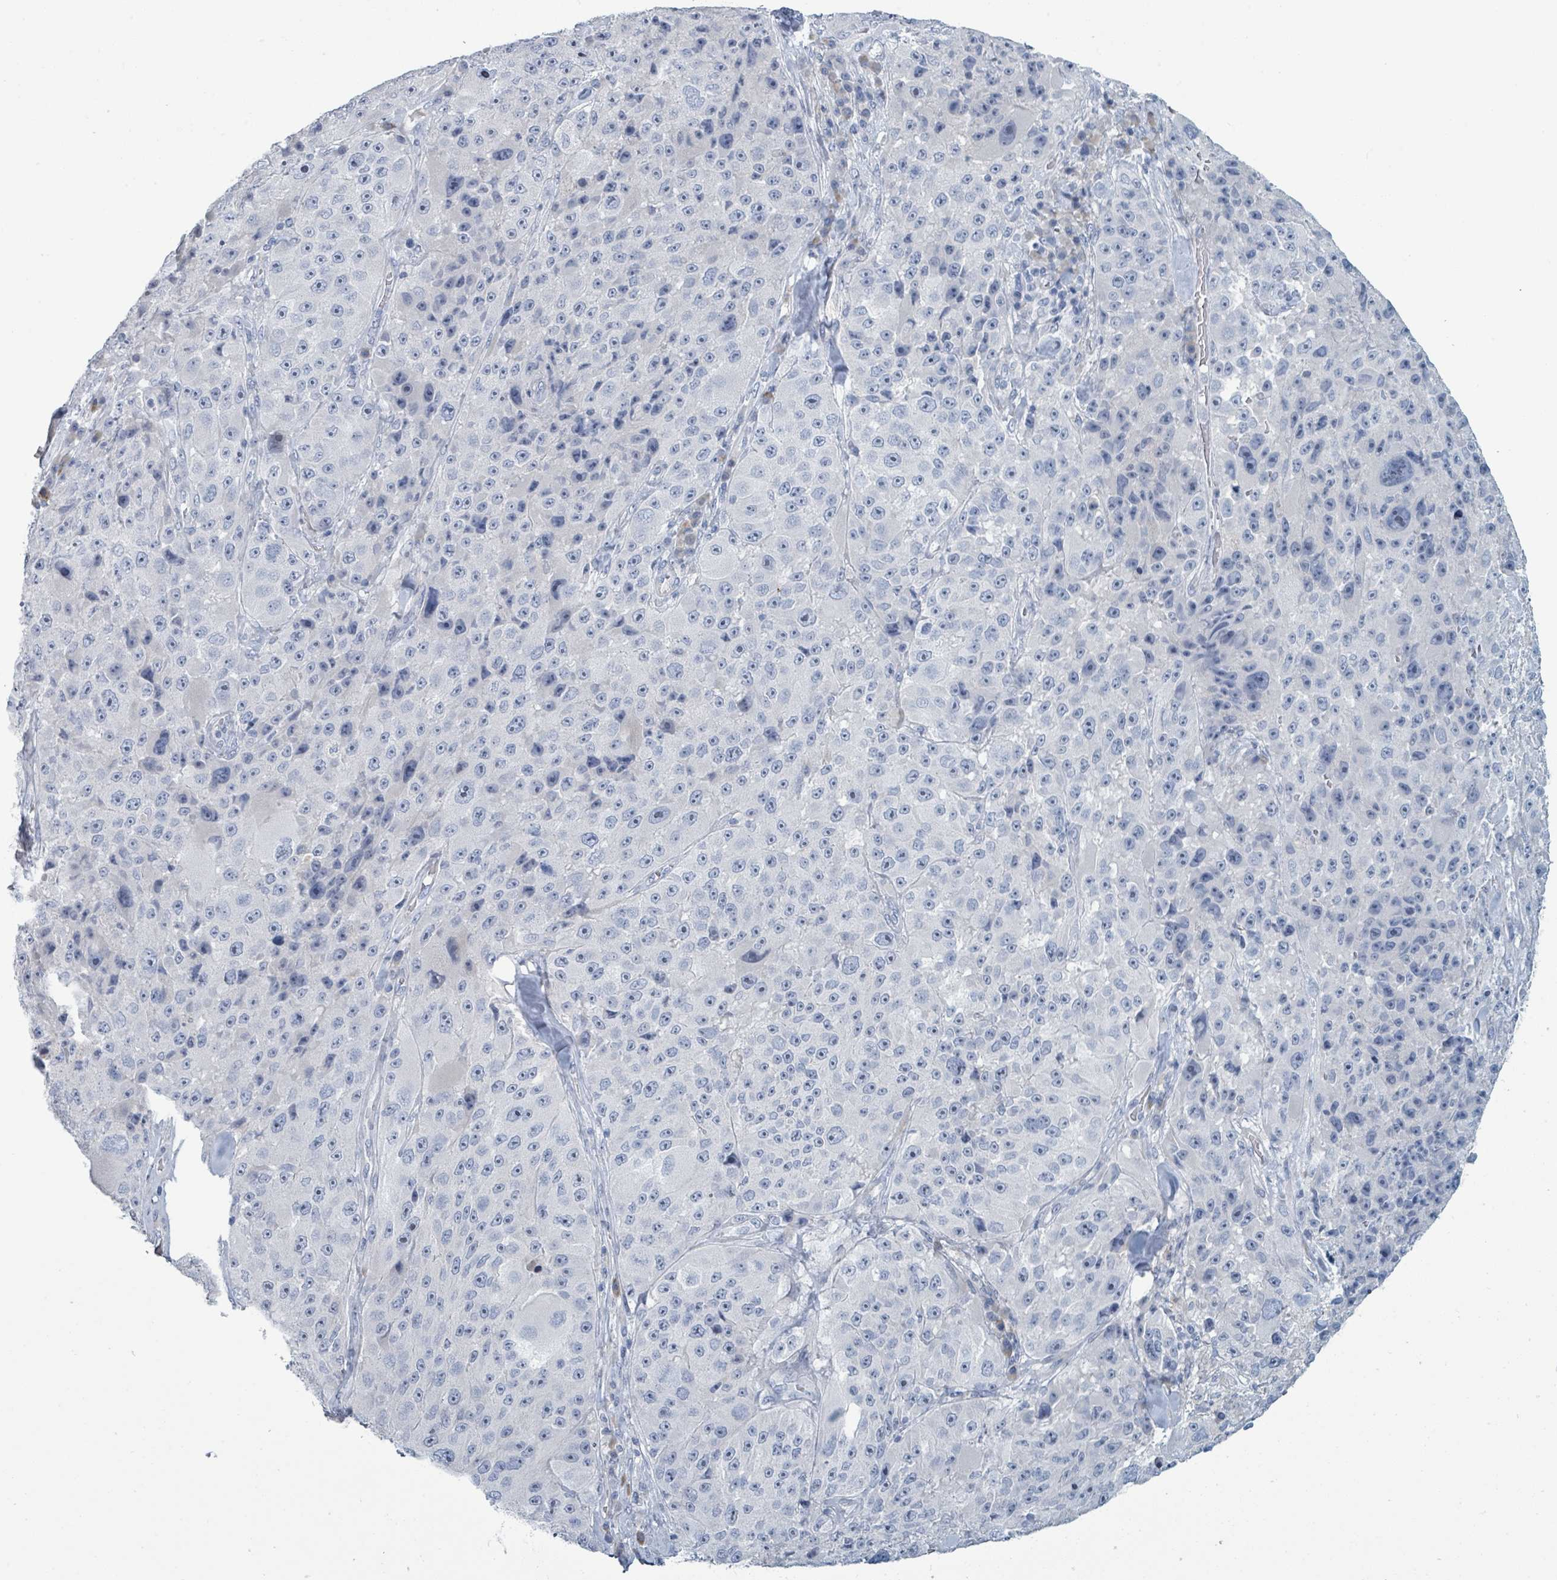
{"staining": {"intensity": "negative", "quantity": "none", "location": "none"}, "tissue": "melanoma", "cell_type": "Tumor cells", "image_type": "cancer", "snomed": [{"axis": "morphology", "description": "Malignant melanoma, Metastatic site"}, {"axis": "topography", "description": "Lymph node"}], "caption": "Tumor cells are negative for brown protein staining in malignant melanoma (metastatic site).", "gene": "RAB33B", "patient": {"sex": "male", "age": 62}}